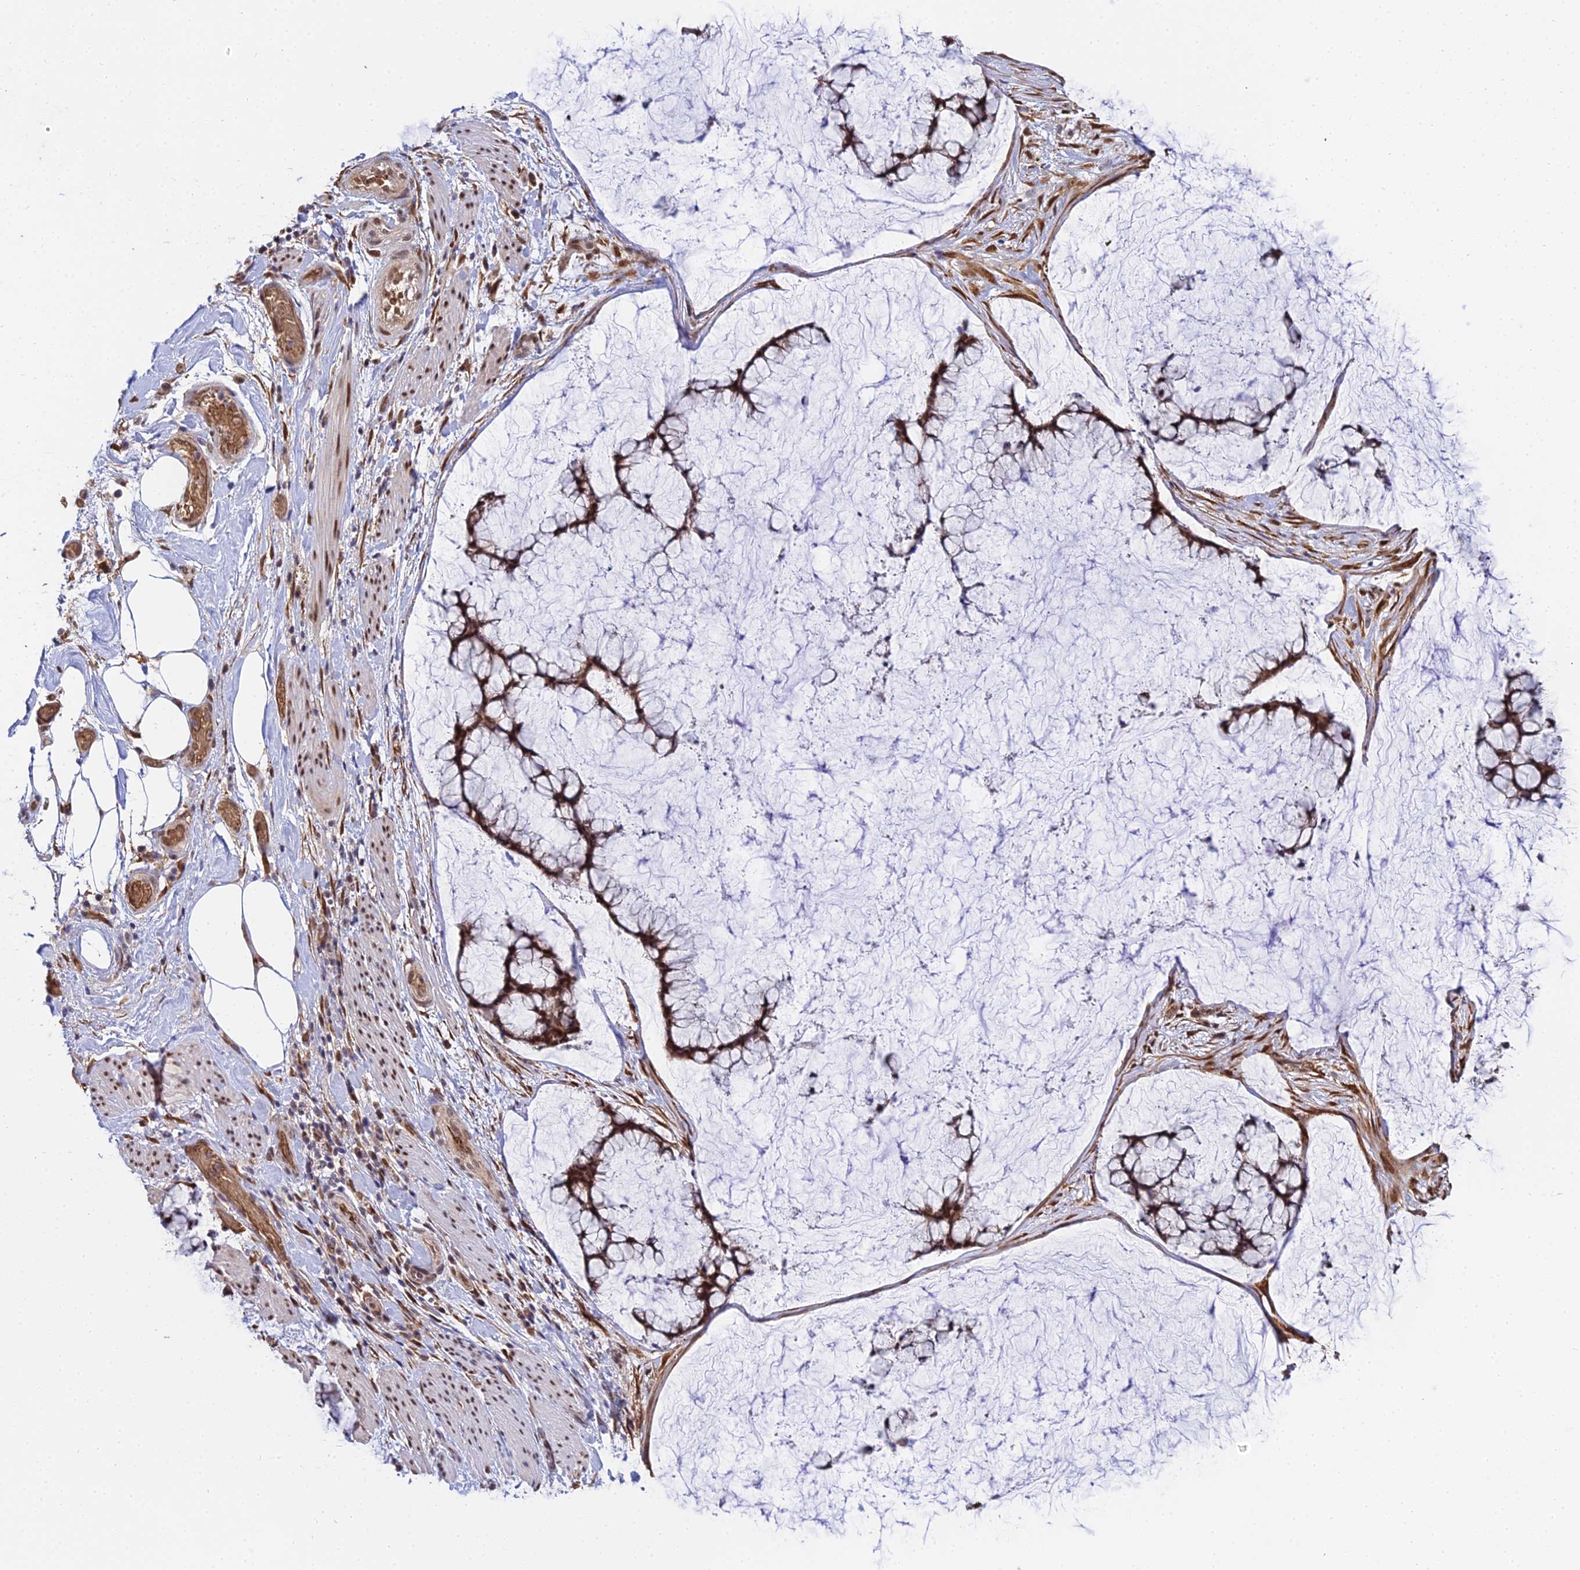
{"staining": {"intensity": "moderate", "quantity": ">75%", "location": "cytoplasmic/membranous"}, "tissue": "ovarian cancer", "cell_type": "Tumor cells", "image_type": "cancer", "snomed": [{"axis": "morphology", "description": "Cystadenocarcinoma, mucinous, NOS"}, {"axis": "topography", "description": "Ovary"}], "caption": "Immunohistochemistry (IHC) (DAB) staining of human ovarian cancer exhibits moderate cytoplasmic/membranous protein staining in about >75% of tumor cells.", "gene": "BCL9", "patient": {"sex": "female", "age": 42}}